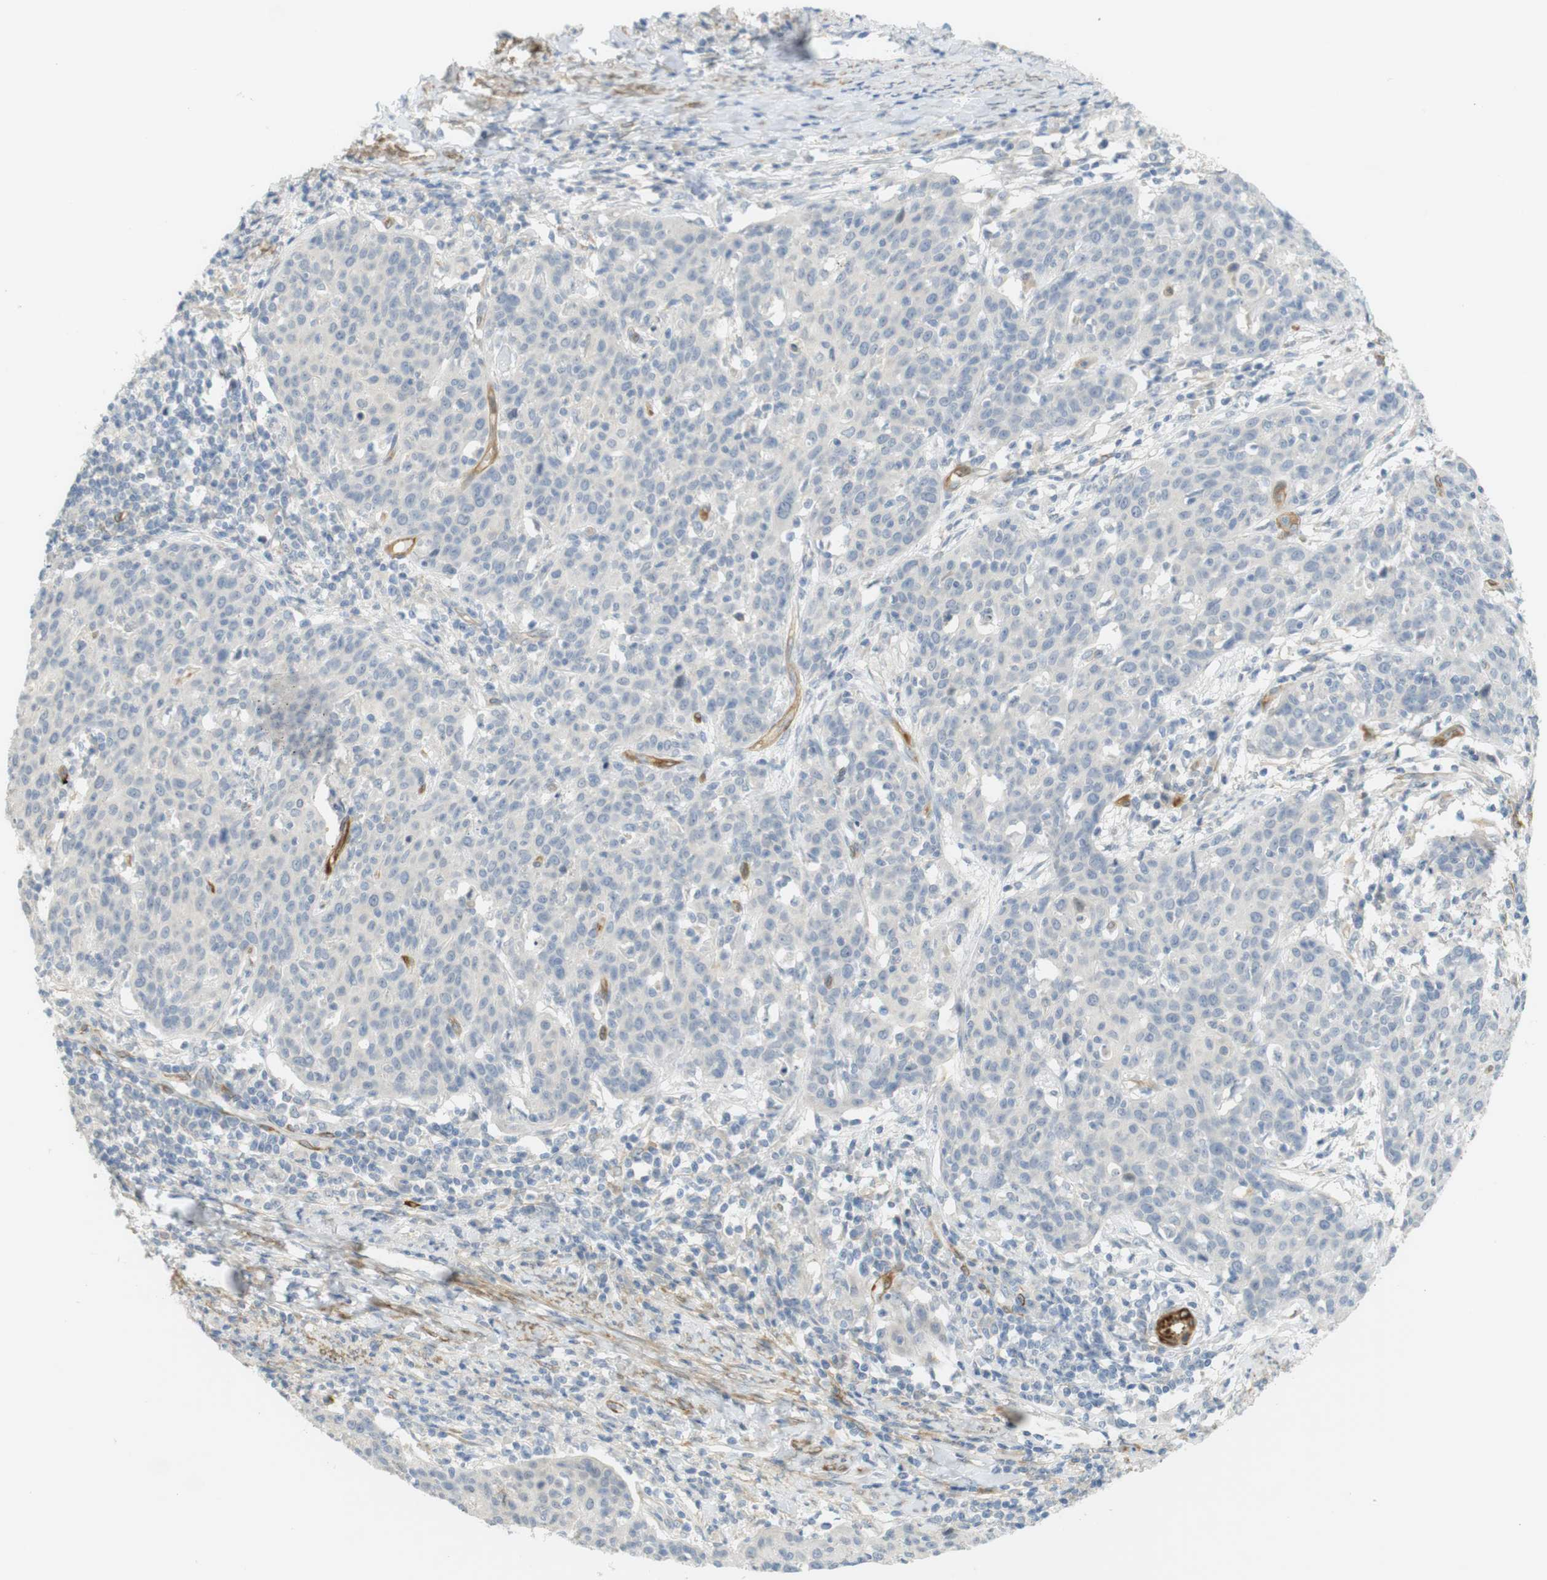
{"staining": {"intensity": "negative", "quantity": "none", "location": "none"}, "tissue": "cervical cancer", "cell_type": "Tumor cells", "image_type": "cancer", "snomed": [{"axis": "morphology", "description": "Squamous cell carcinoma, NOS"}, {"axis": "topography", "description": "Cervix"}], "caption": "The immunohistochemistry image has no significant positivity in tumor cells of cervical cancer tissue.", "gene": "PDE3A", "patient": {"sex": "female", "age": 38}}